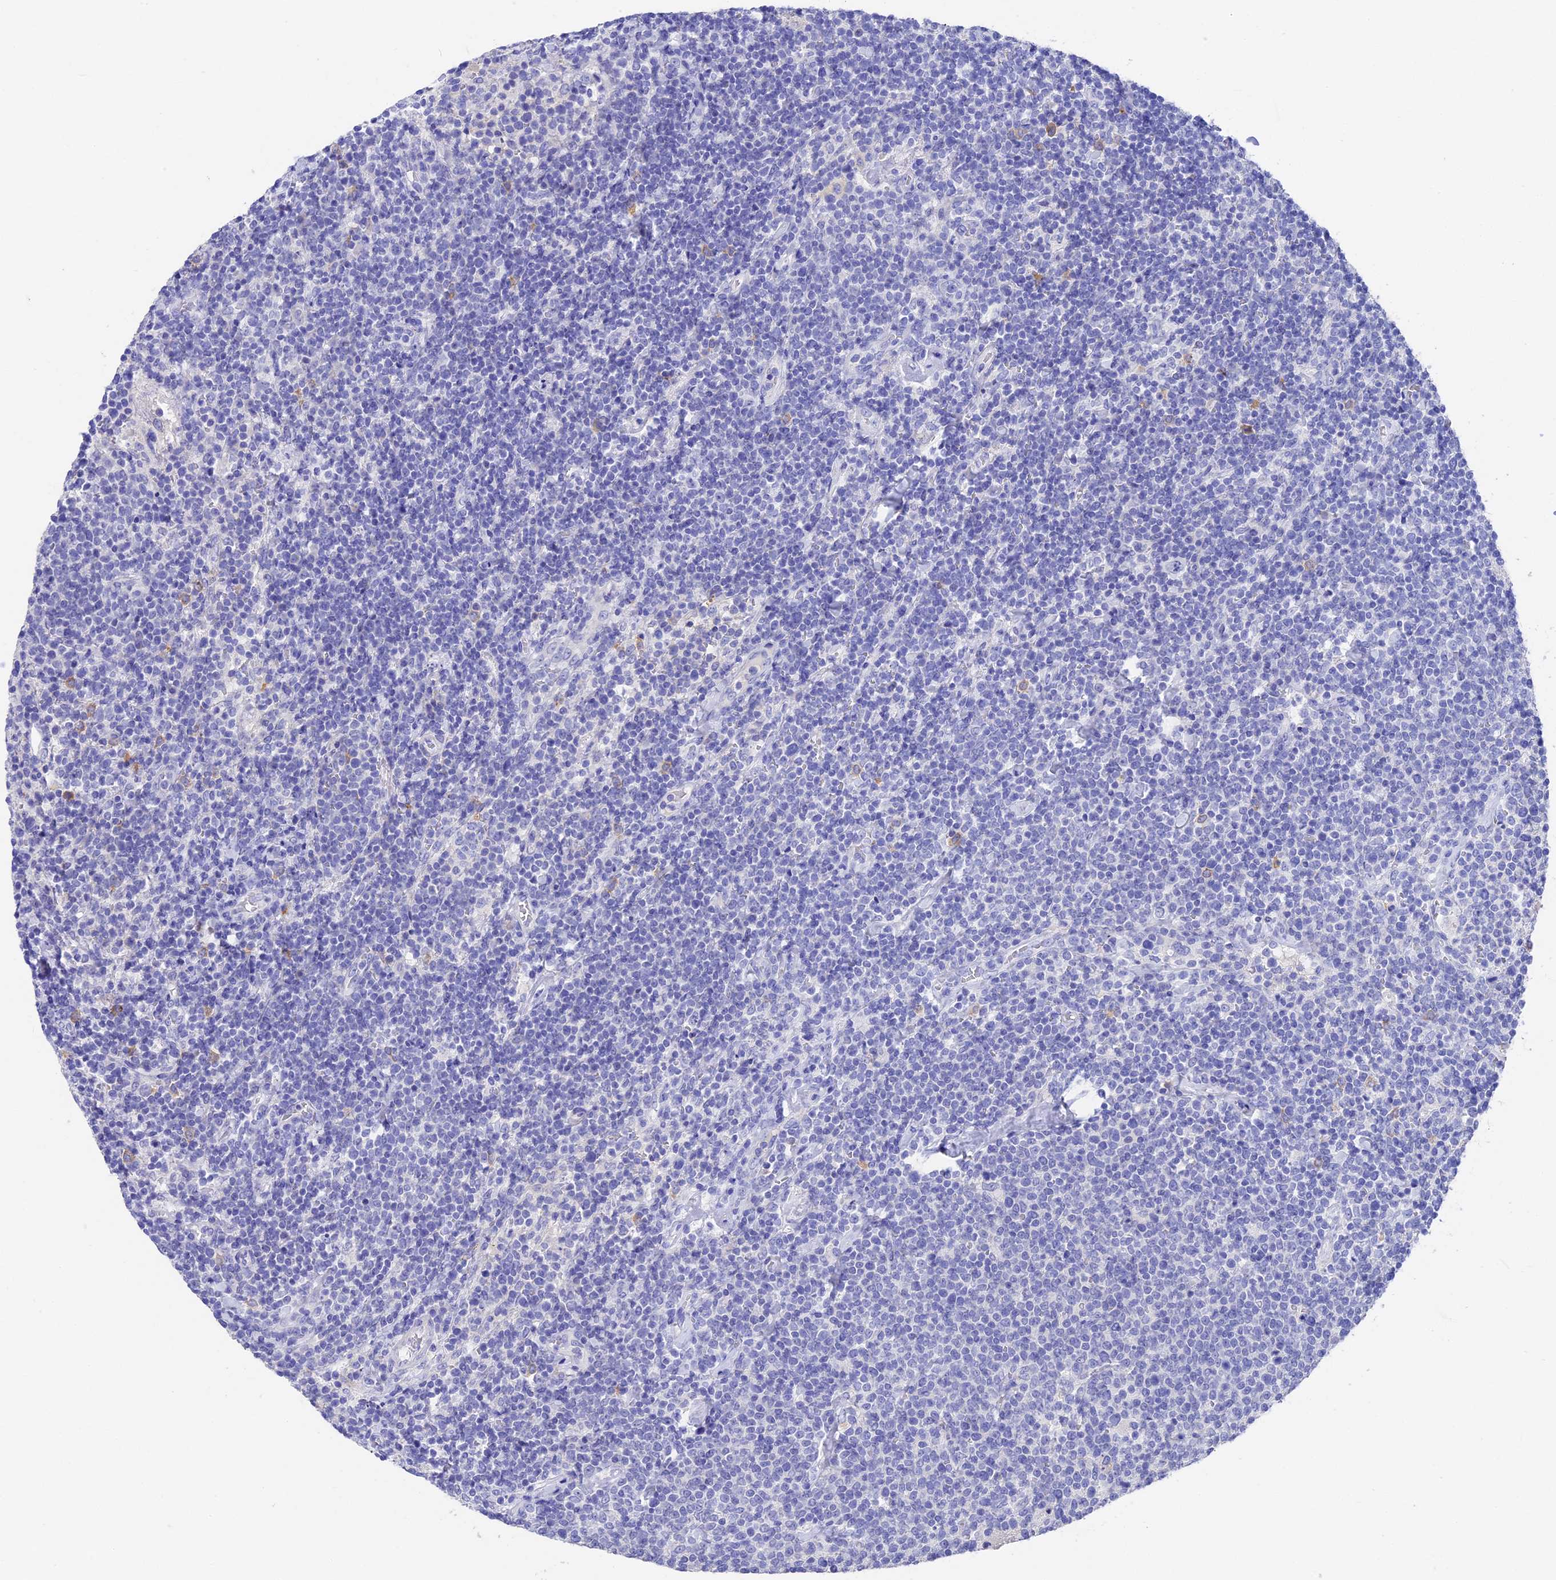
{"staining": {"intensity": "negative", "quantity": "none", "location": "none"}, "tissue": "lymphoma", "cell_type": "Tumor cells", "image_type": "cancer", "snomed": [{"axis": "morphology", "description": "Malignant lymphoma, non-Hodgkin's type, High grade"}, {"axis": "topography", "description": "Lymph node"}], "caption": "Immunohistochemical staining of human malignant lymphoma, non-Hodgkin's type (high-grade) exhibits no significant positivity in tumor cells. Nuclei are stained in blue.", "gene": "VPS33B", "patient": {"sex": "male", "age": 61}}